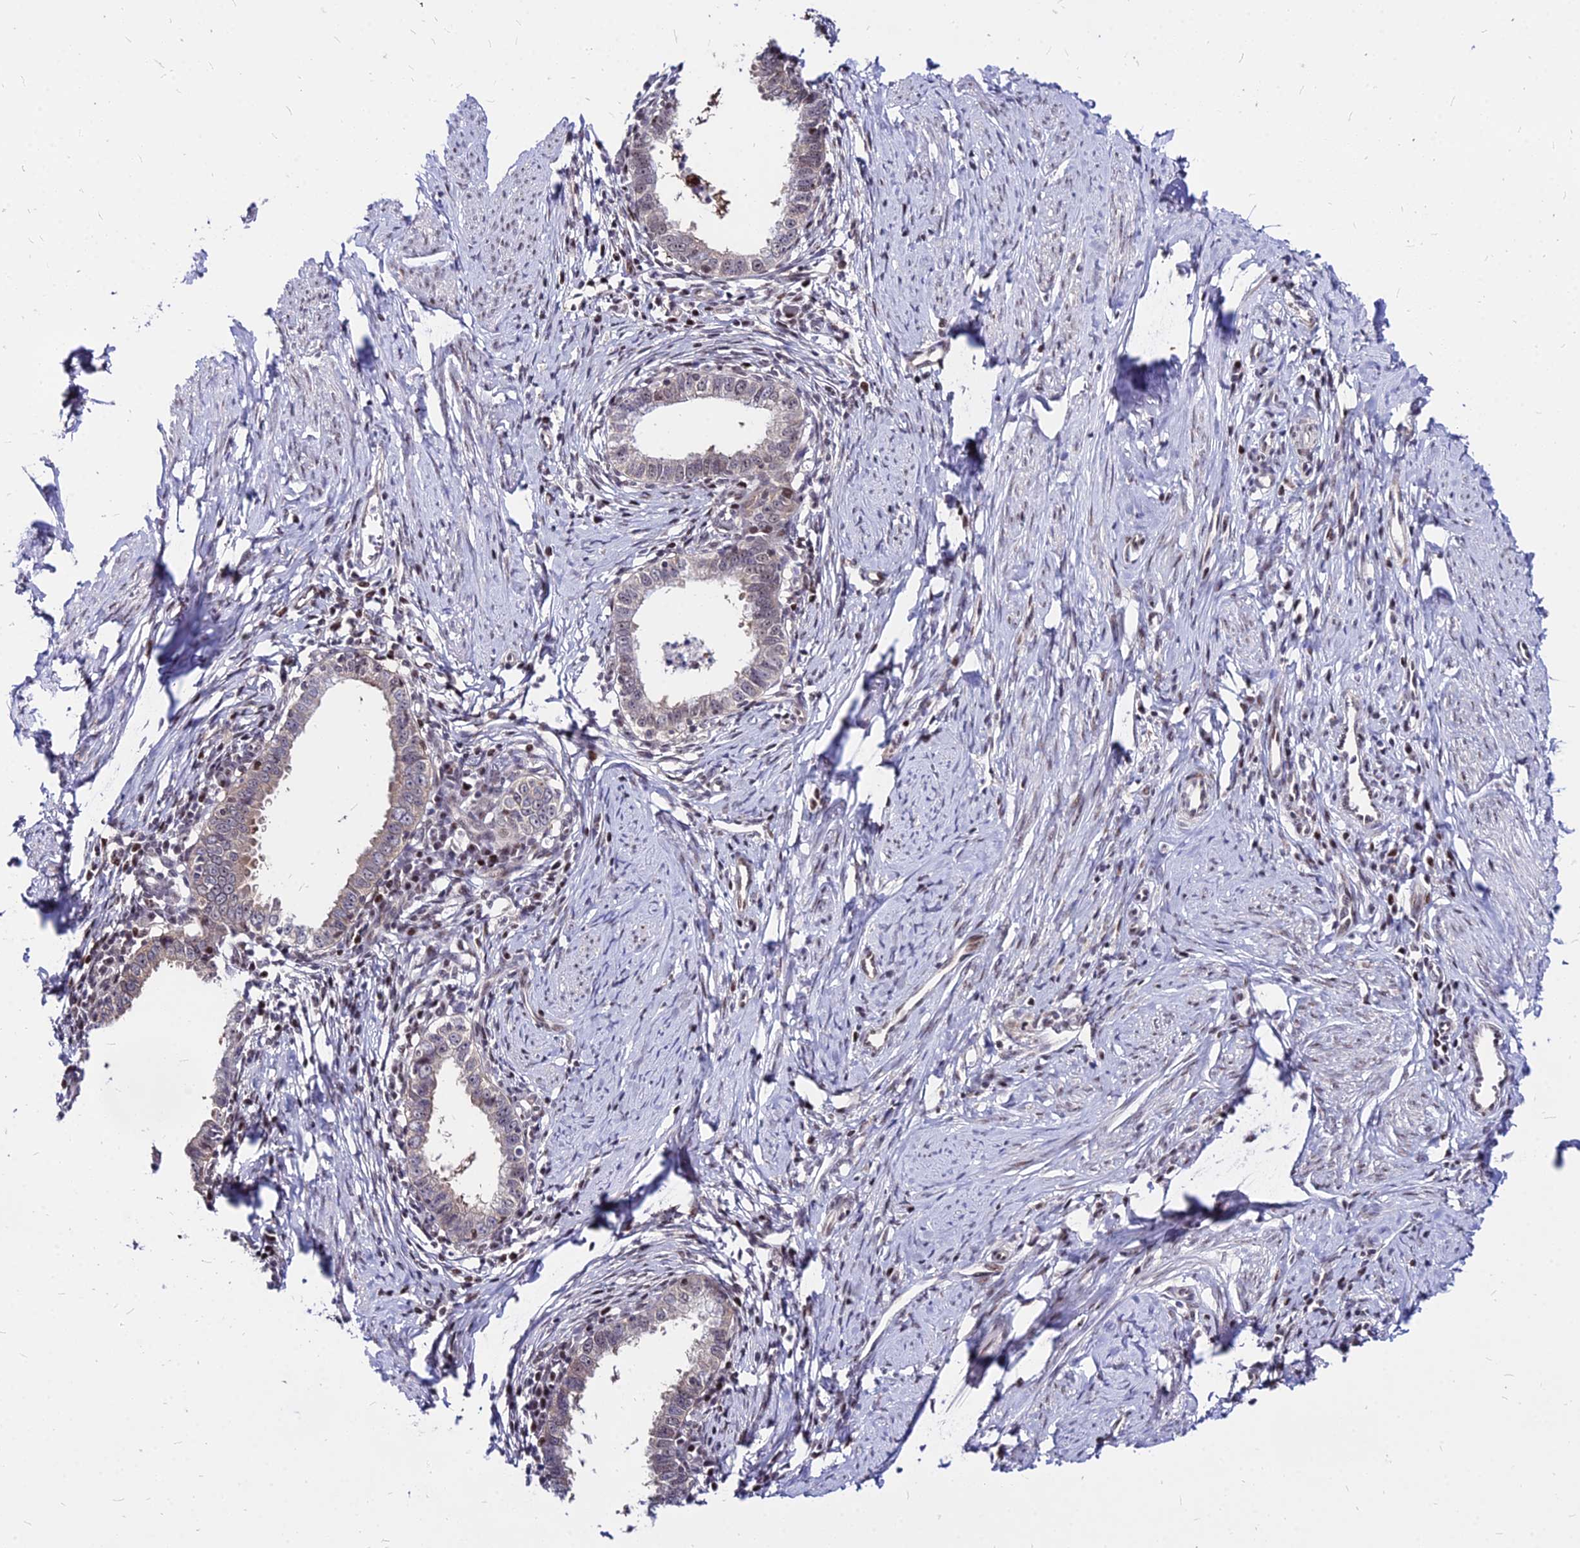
{"staining": {"intensity": "negative", "quantity": "none", "location": "none"}, "tissue": "cervical cancer", "cell_type": "Tumor cells", "image_type": "cancer", "snomed": [{"axis": "morphology", "description": "Adenocarcinoma, NOS"}, {"axis": "topography", "description": "Cervix"}], "caption": "An IHC histopathology image of cervical cancer (adenocarcinoma) is shown. There is no staining in tumor cells of cervical cancer (adenocarcinoma). The staining was performed using DAB (3,3'-diaminobenzidine) to visualize the protein expression in brown, while the nuclei were stained in blue with hematoxylin (Magnification: 20x).", "gene": "DDX55", "patient": {"sex": "female", "age": 36}}